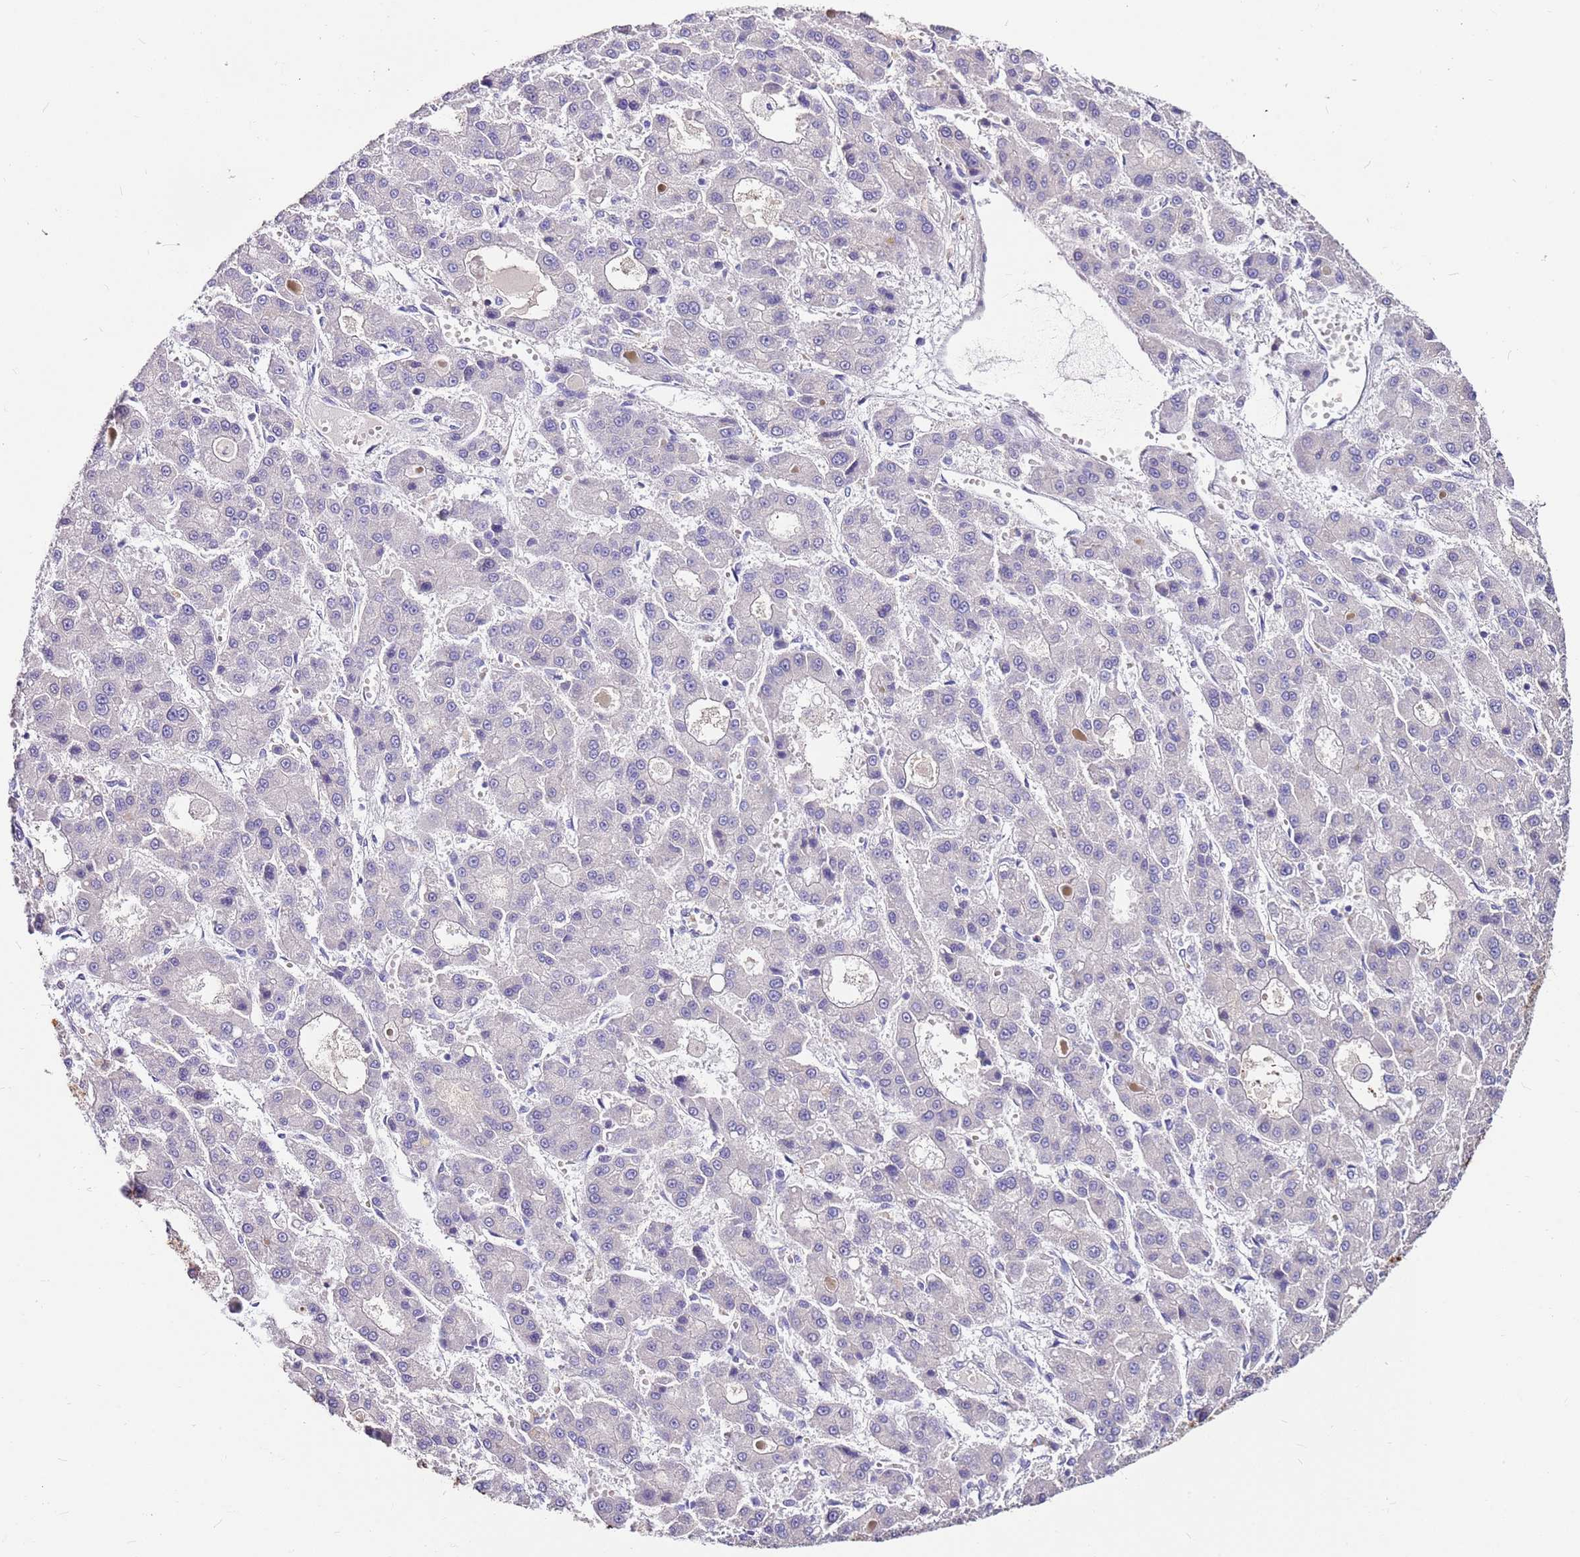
{"staining": {"intensity": "negative", "quantity": "none", "location": "none"}, "tissue": "liver cancer", "cell_type": "Tumor cells", "image_type": "cancer", "snomed": [{"axis": "morphology", "description": "Carcinoma, Hepatocellular, NOS"}, {"axis": "topography", "description": "Liver"}], "caption": "A high-resolution photomicrograph shows immunohistochemistry (IHC) staining of hepatocellular carcinoma (liver), which shows no significant positivity in tumor cells.", "gene": "DCDC2B", "patient": {"sex": "male", "age": 70}}